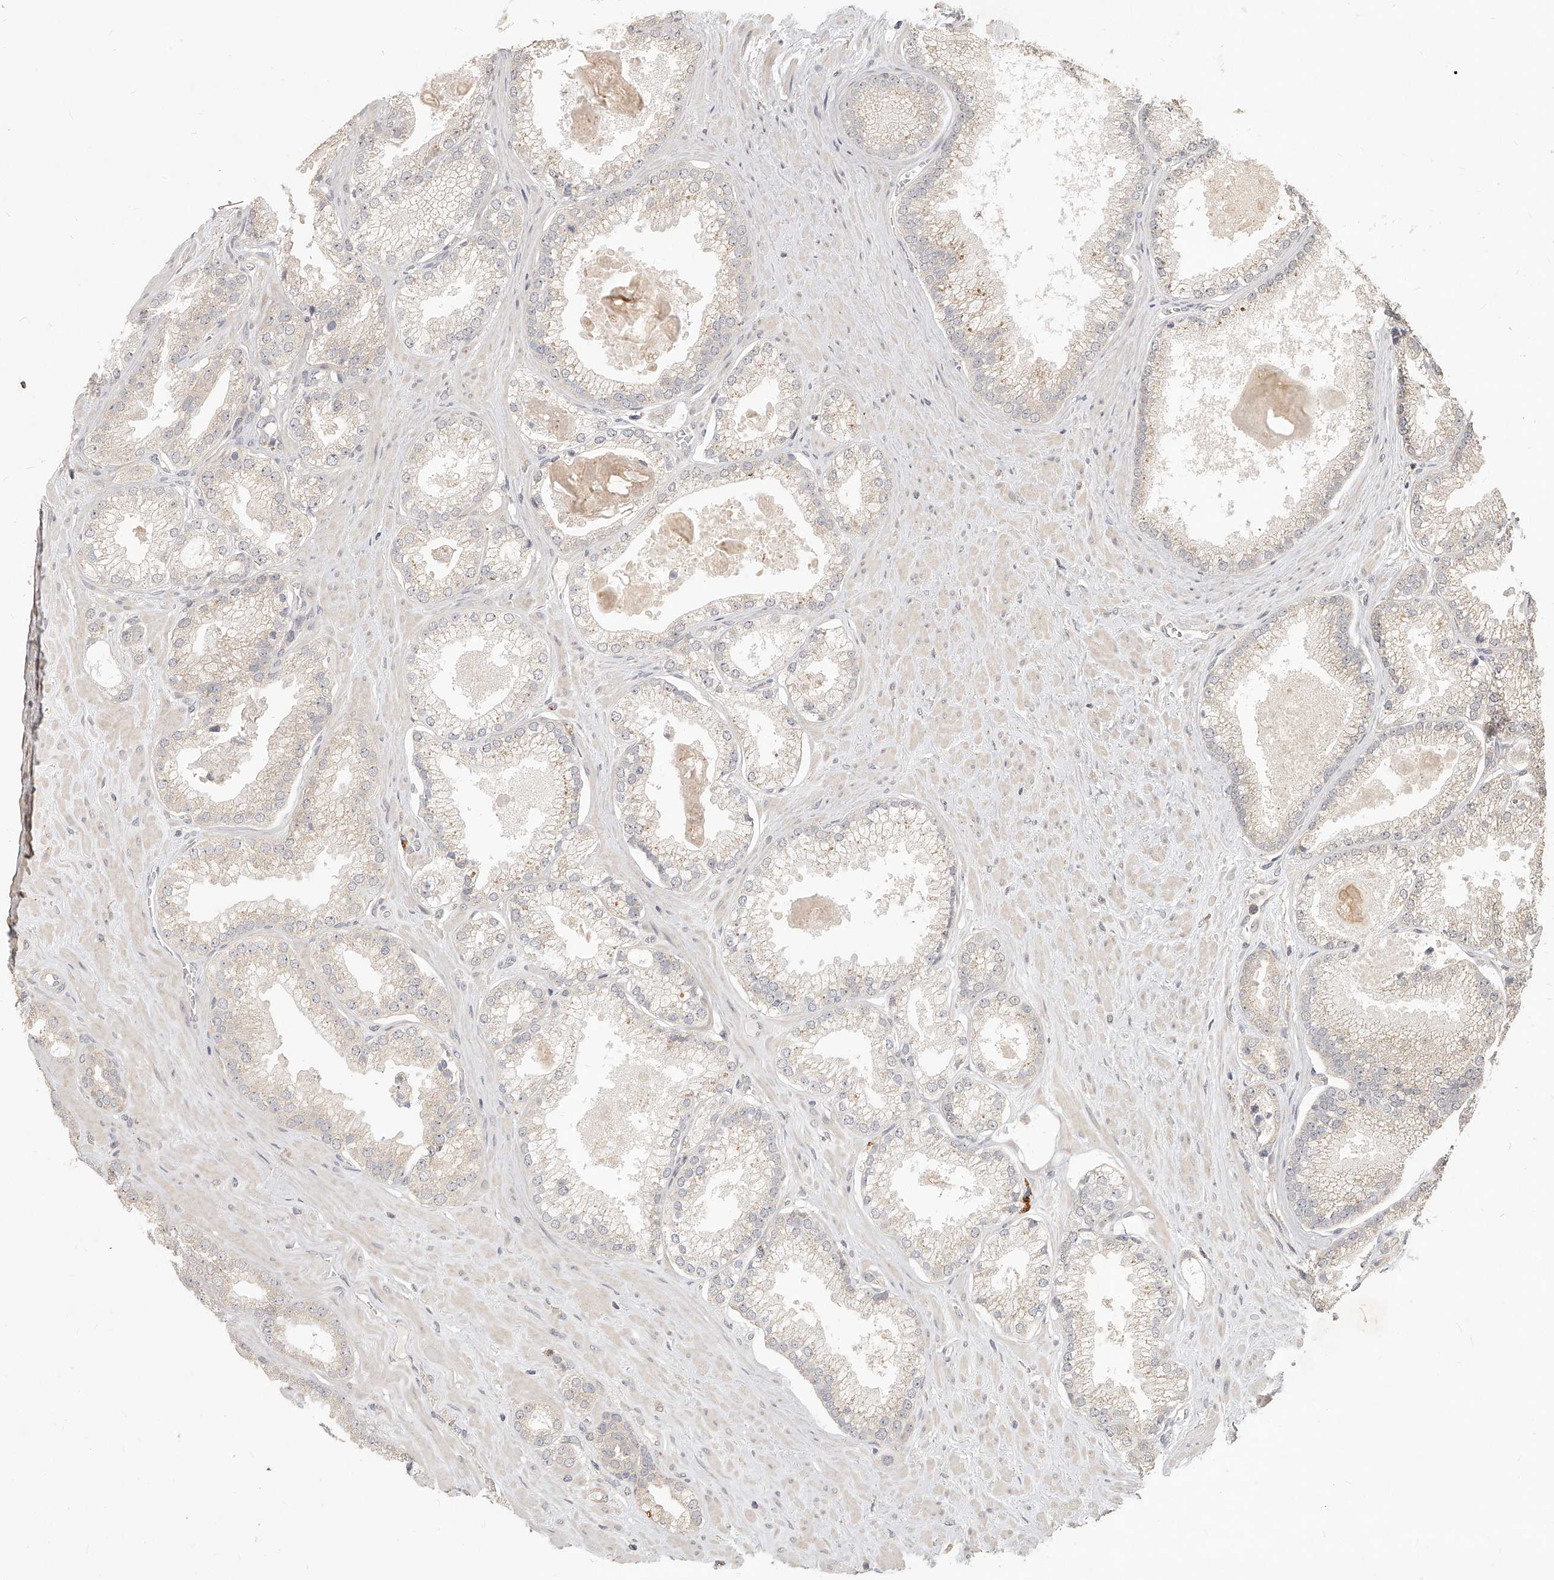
{"staining": {"intensity": "negative", "quantity": "none", "location": "none"}, "tissue": "prostate cancer", "cell_type": "Tumor cells", "image_type": "cancer", "snomed": [{"axis": "morphology", "description": "Adenocarcinoma, Low grade"}, {"axis": "topography", "description": "Prostate"}], "caption": "Immunohistochemical staining of human prostate cancer (adenocarcinoma (low-grade)) exhibits no significant staining in tumor cells.", "gene": "SLC37A1", "patient": {"sex": "male", "age": 62}}